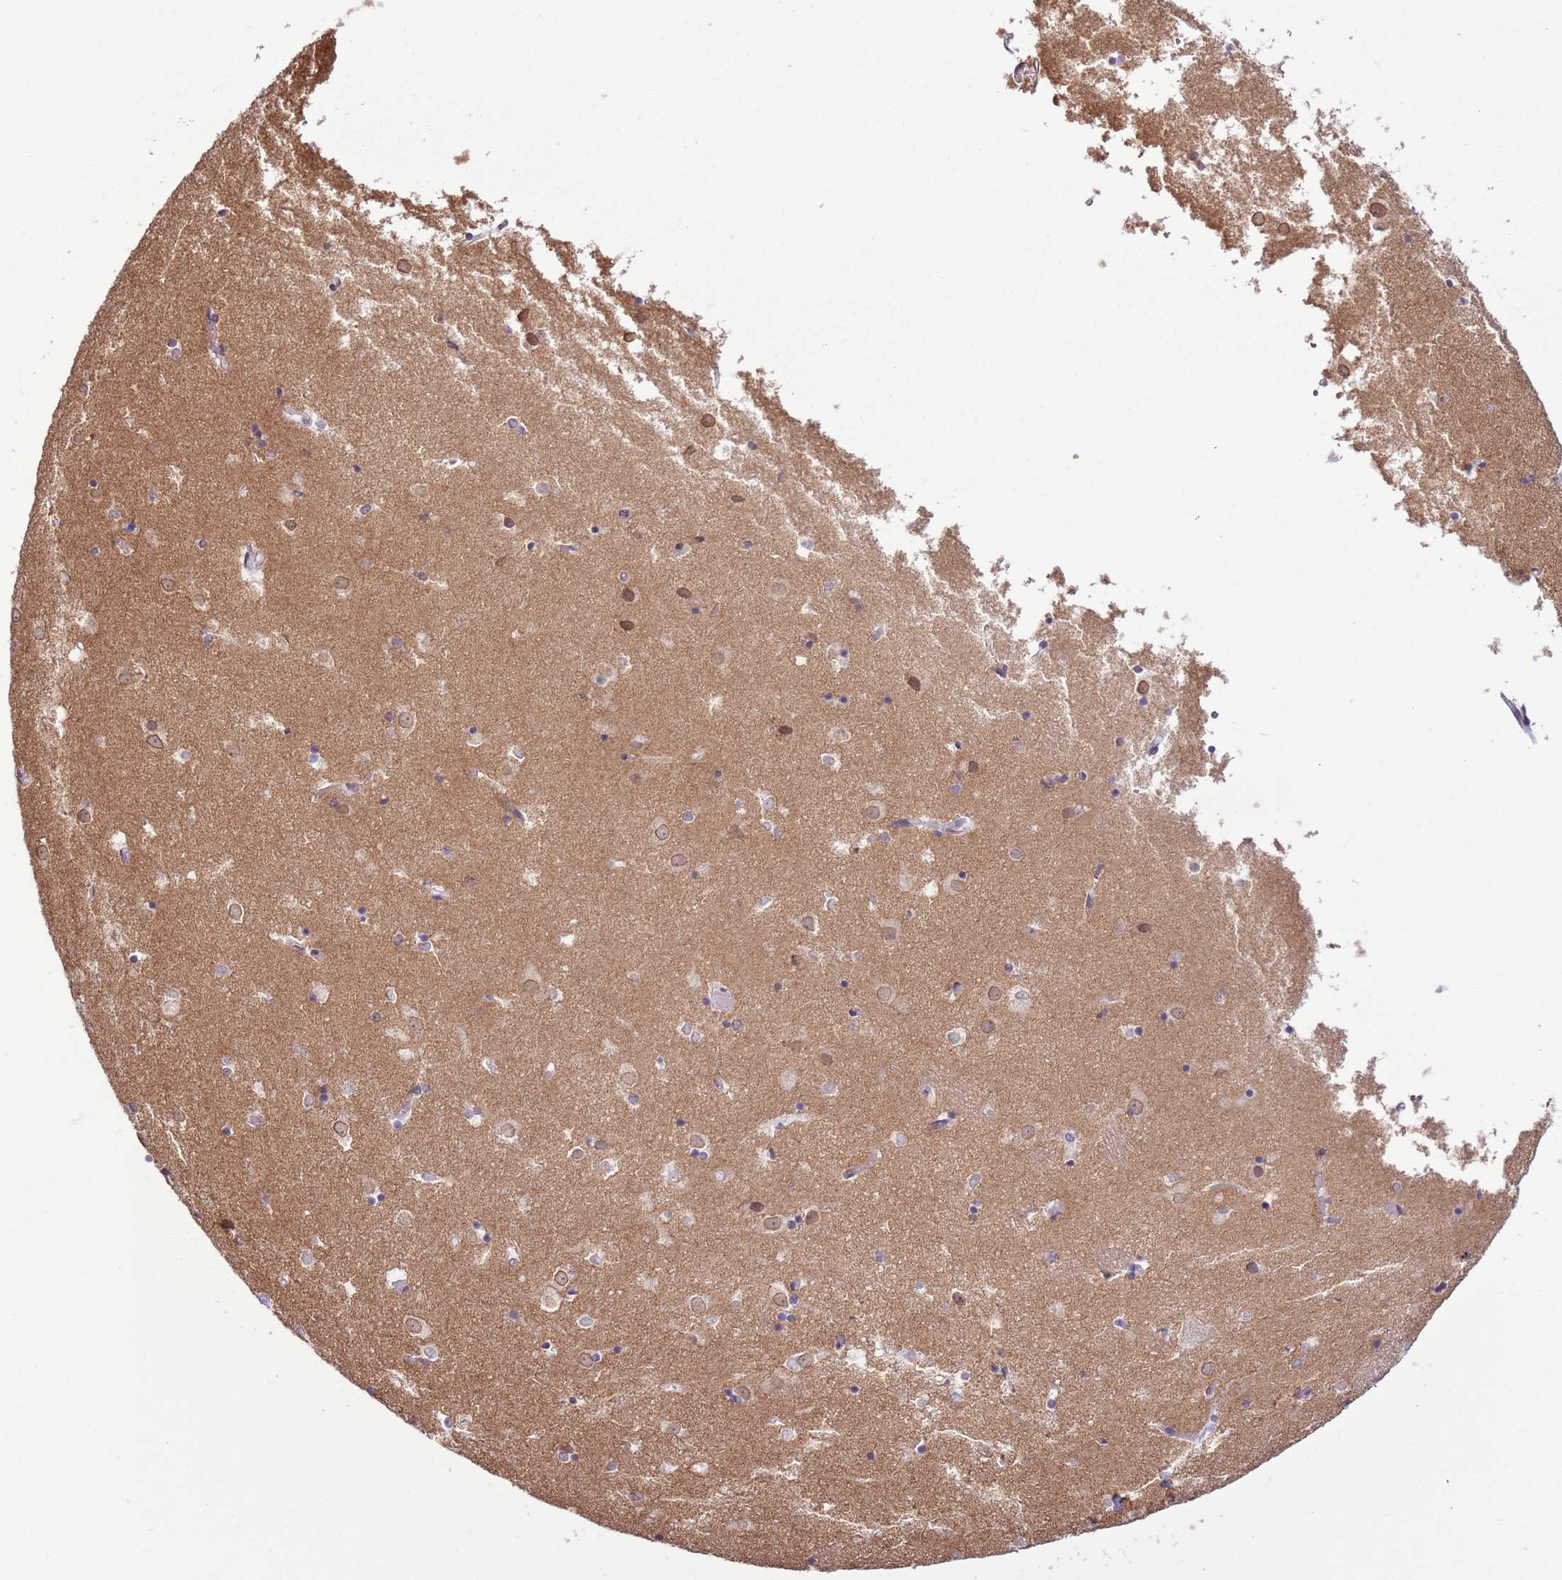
{"staining": {"intensity": "weak", "quantity": "<25%", "location": "cytoplasmic/membranous,nuclear"}, "tissue": "caudate", "cell_type": "Glial cells", "image_type": "normal", "snomed": [{"axis": "morphology", "description": "Normal tissue, NOS"}, {"axis": "topography", "description": "Lateral ventricle wall"}], "caption": "DAB immunohistochemical staining of unremarkable human caudate demonstrates no significant staining in glial cells.", "gene": "ZNF576", "patient": {"sex": "female", "age": 52}}